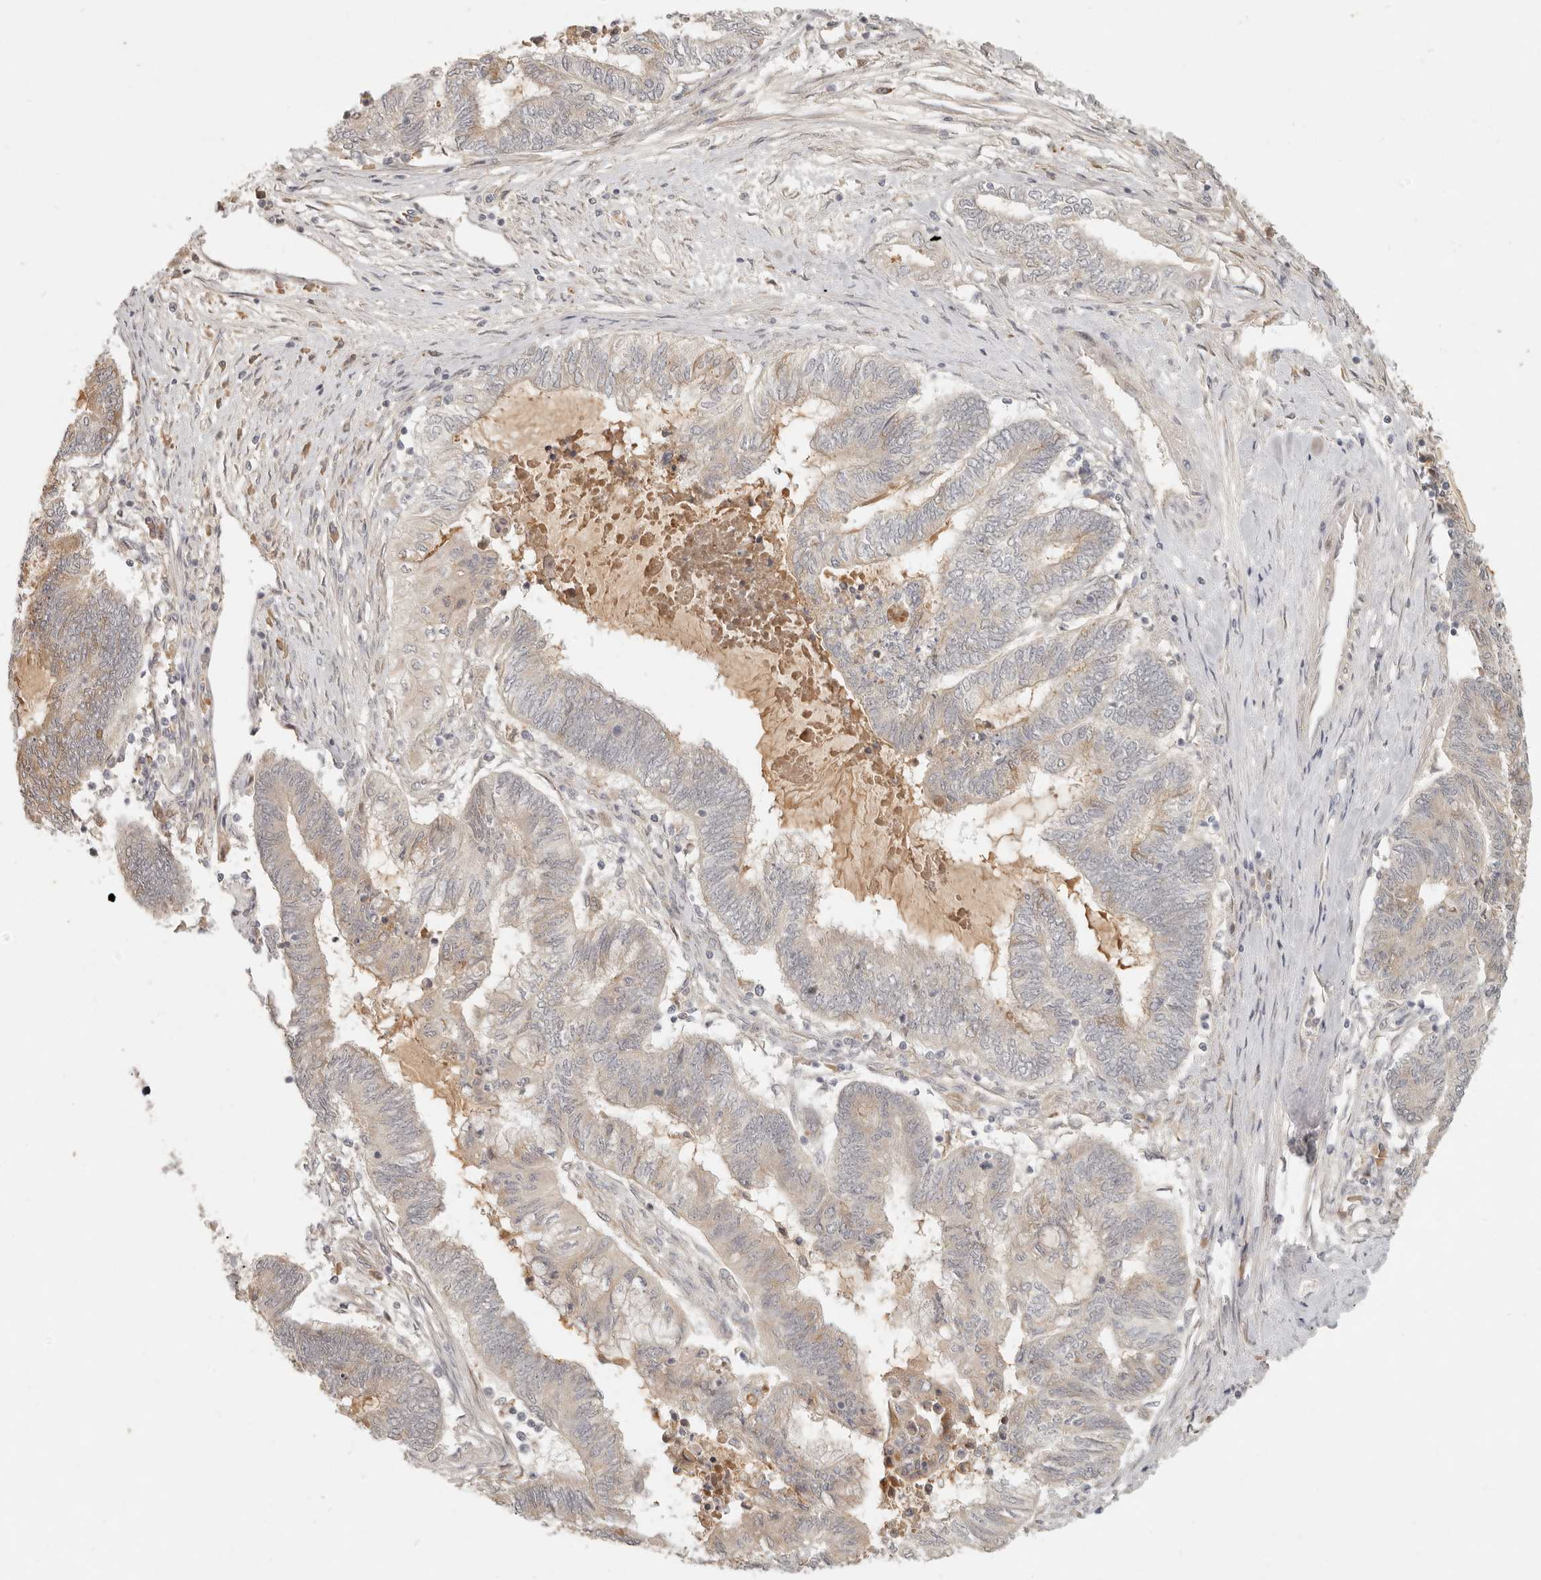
{"staining": {"intensity": "weak", "quantity": "<25%", "location": "cytoplasmic/membranous"}, "tissue": "endometrial cancer", "cell_type": "Tumor cells", "image_type": "cancer", "snomed": [{"axis": "morphology", "description": "Adenocarcinoma, NOS"}, {"axis": "topography", "description": "Uterus"}, {"axis": "topography", "description": "Endometrium"}], "caption": "Human endometrial cancer stained for a protein using immunohistochemistry (IHC) displays no expression in tumor cells.", "gene": "UBXN11", "patient": {"sex": "female", "age": 70}}